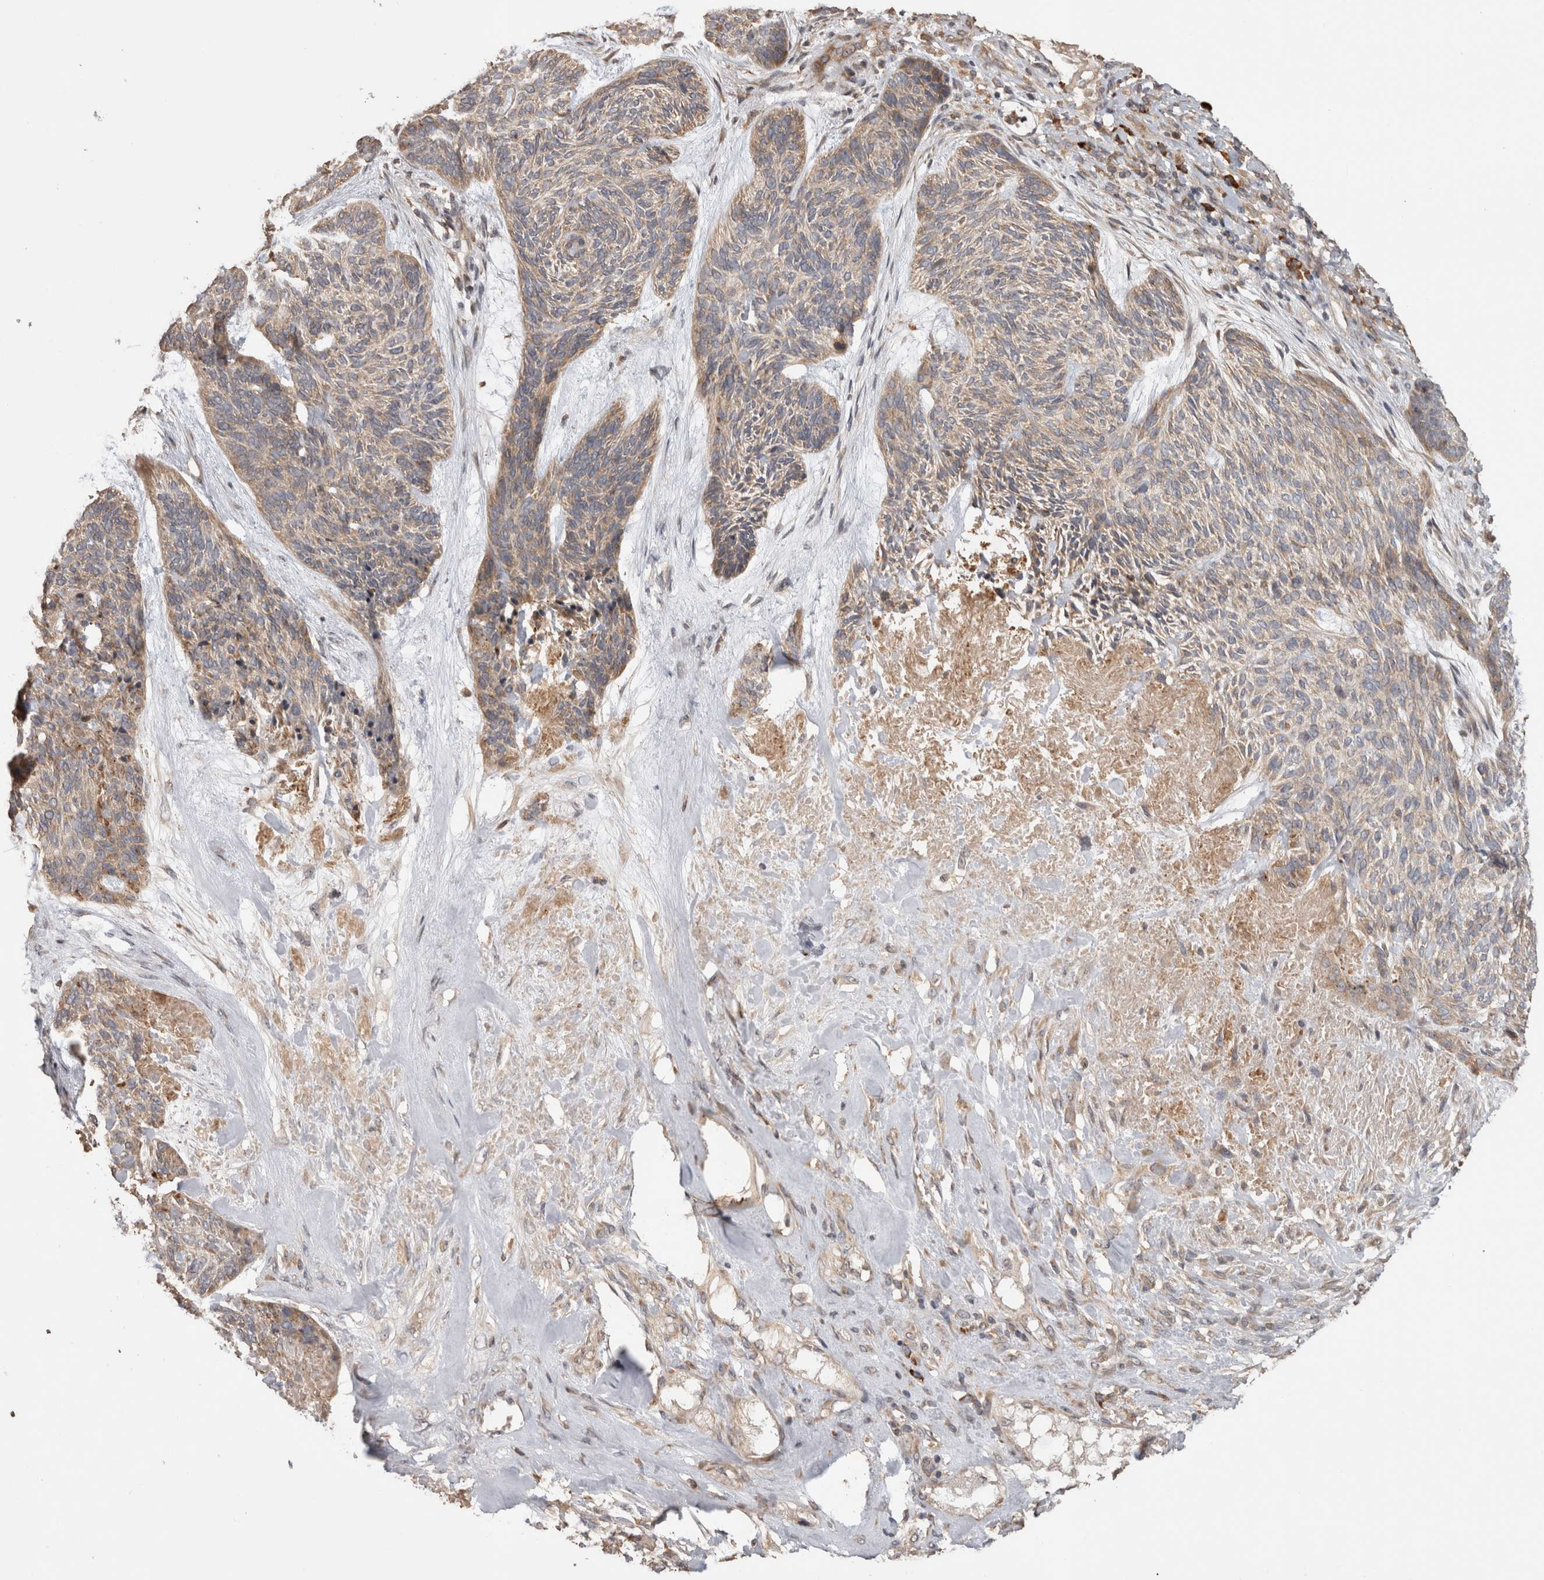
{"staining": {"intensity": "weak", "quantity": "25%-75%", "location": "cytoplasmic/membranous"}, "tissue": "skin cancer", "cell_type": "Tumor cells", "image_type": "cancer", "snomed": [{"axis": "morphology", "description": "Basal cell carcinoma"}, {"axis": "topography", "description": "Skin"}], "caption": "Human skin cancer stained for a protein (brown) shows weak cytoplasmic/membranous positive staining in approximately 25%-75% of tumor cells.", "gene": "TBCE", "patient": {"sex": "male", "age": 55}}